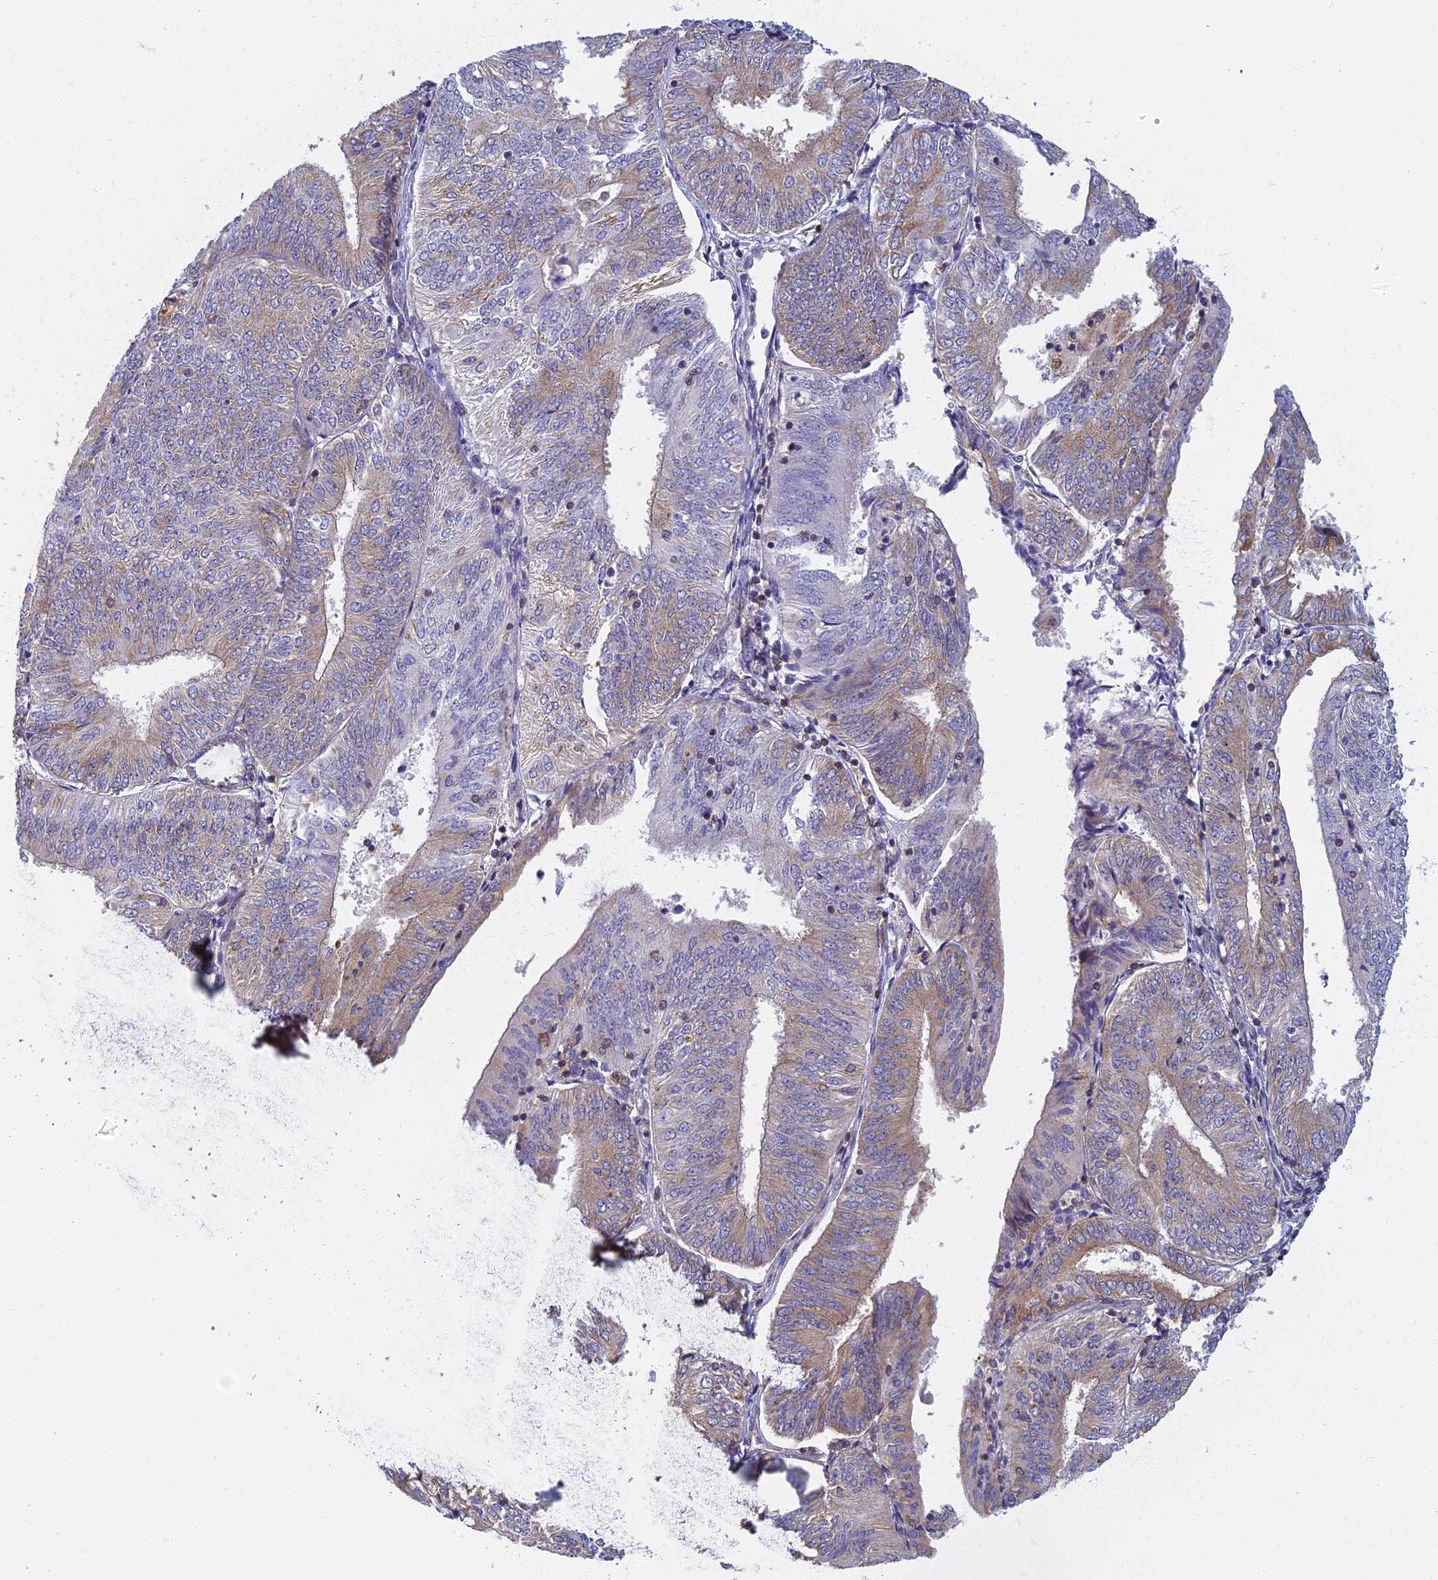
{"staining": {"intensity": "weak", "quantity": "<25%", "location": "cytoplasmic/membranous"}, "tissue": "endometrial cancer", "cell_type": "Tumor cells", "image_type": "cancer", "snomed": [{"axis": "morphology", "description": "Adenocarcinoma, NOS"}, {"axis": "topography", "description": "Endometrium"}], "caption": "Immunohistochemical staining of endometrial adenocarcinoma demonstrates no significant staining in tumor cells. The staining was performed using DAB to visualize the protein expression in brown, while the nuclei were stained in blue with hematoxylin (Magnification: 20x).", "gene": "NOL10", "patient": {"sex": "female", "age": 58}}